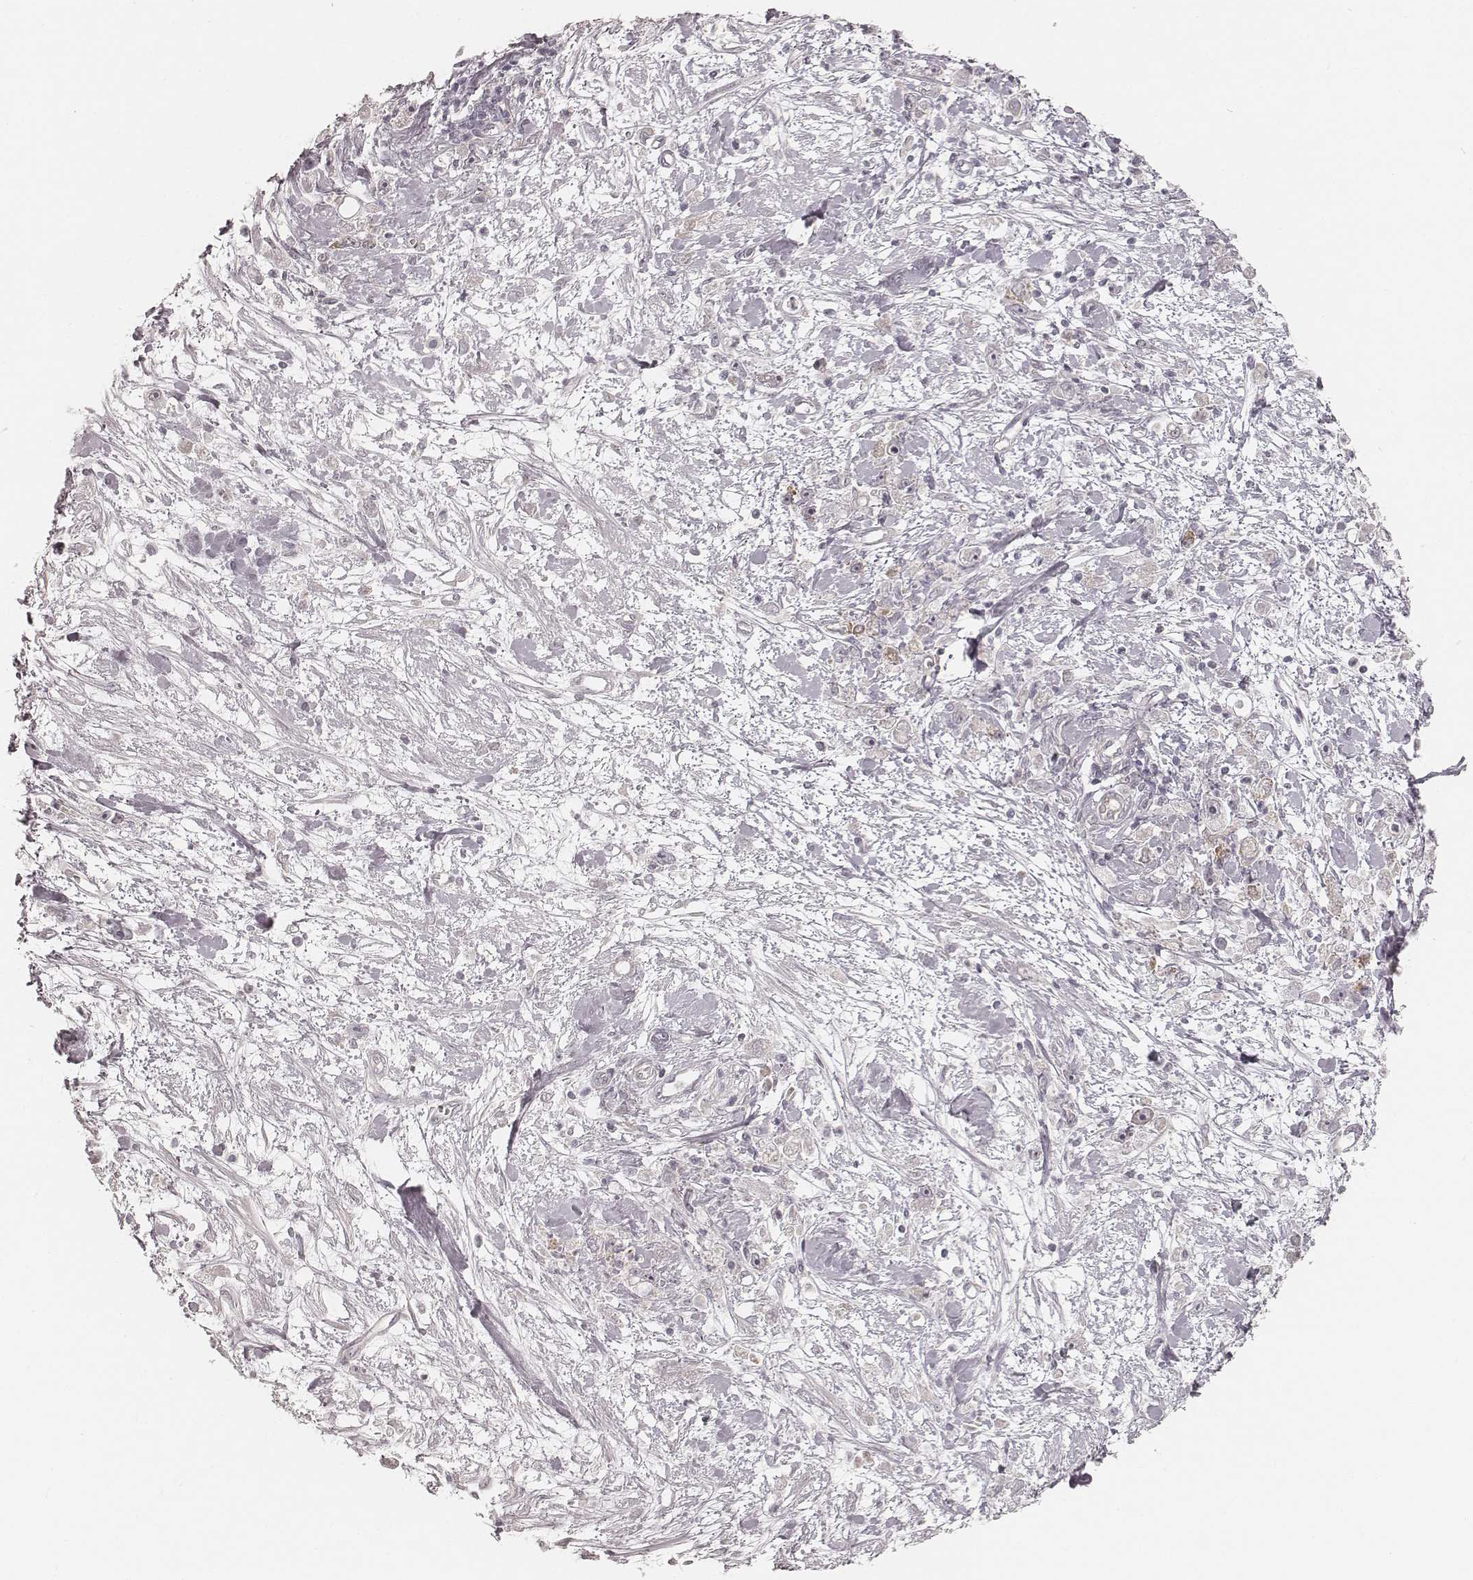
{"staining": {"intensity": "negative", "quantity": "none", "location": "none"}, "tissue": "stomach cancer", "cell_type": "Tumor cells", "image_type": "cancer", "snomed": [{"axis": "morphology", "description": "Adenocarcinoma, NOS"}, {"axis": "topography", "description": "Stomach"}], "caption": "DAB (3,3'-diaminobenzidine) immunohistochemical staining of human stomach cancer shows no significant positivity in tumor cells.", "gene": "ACACB", "patient": {"sex": "female", "age": 59}}